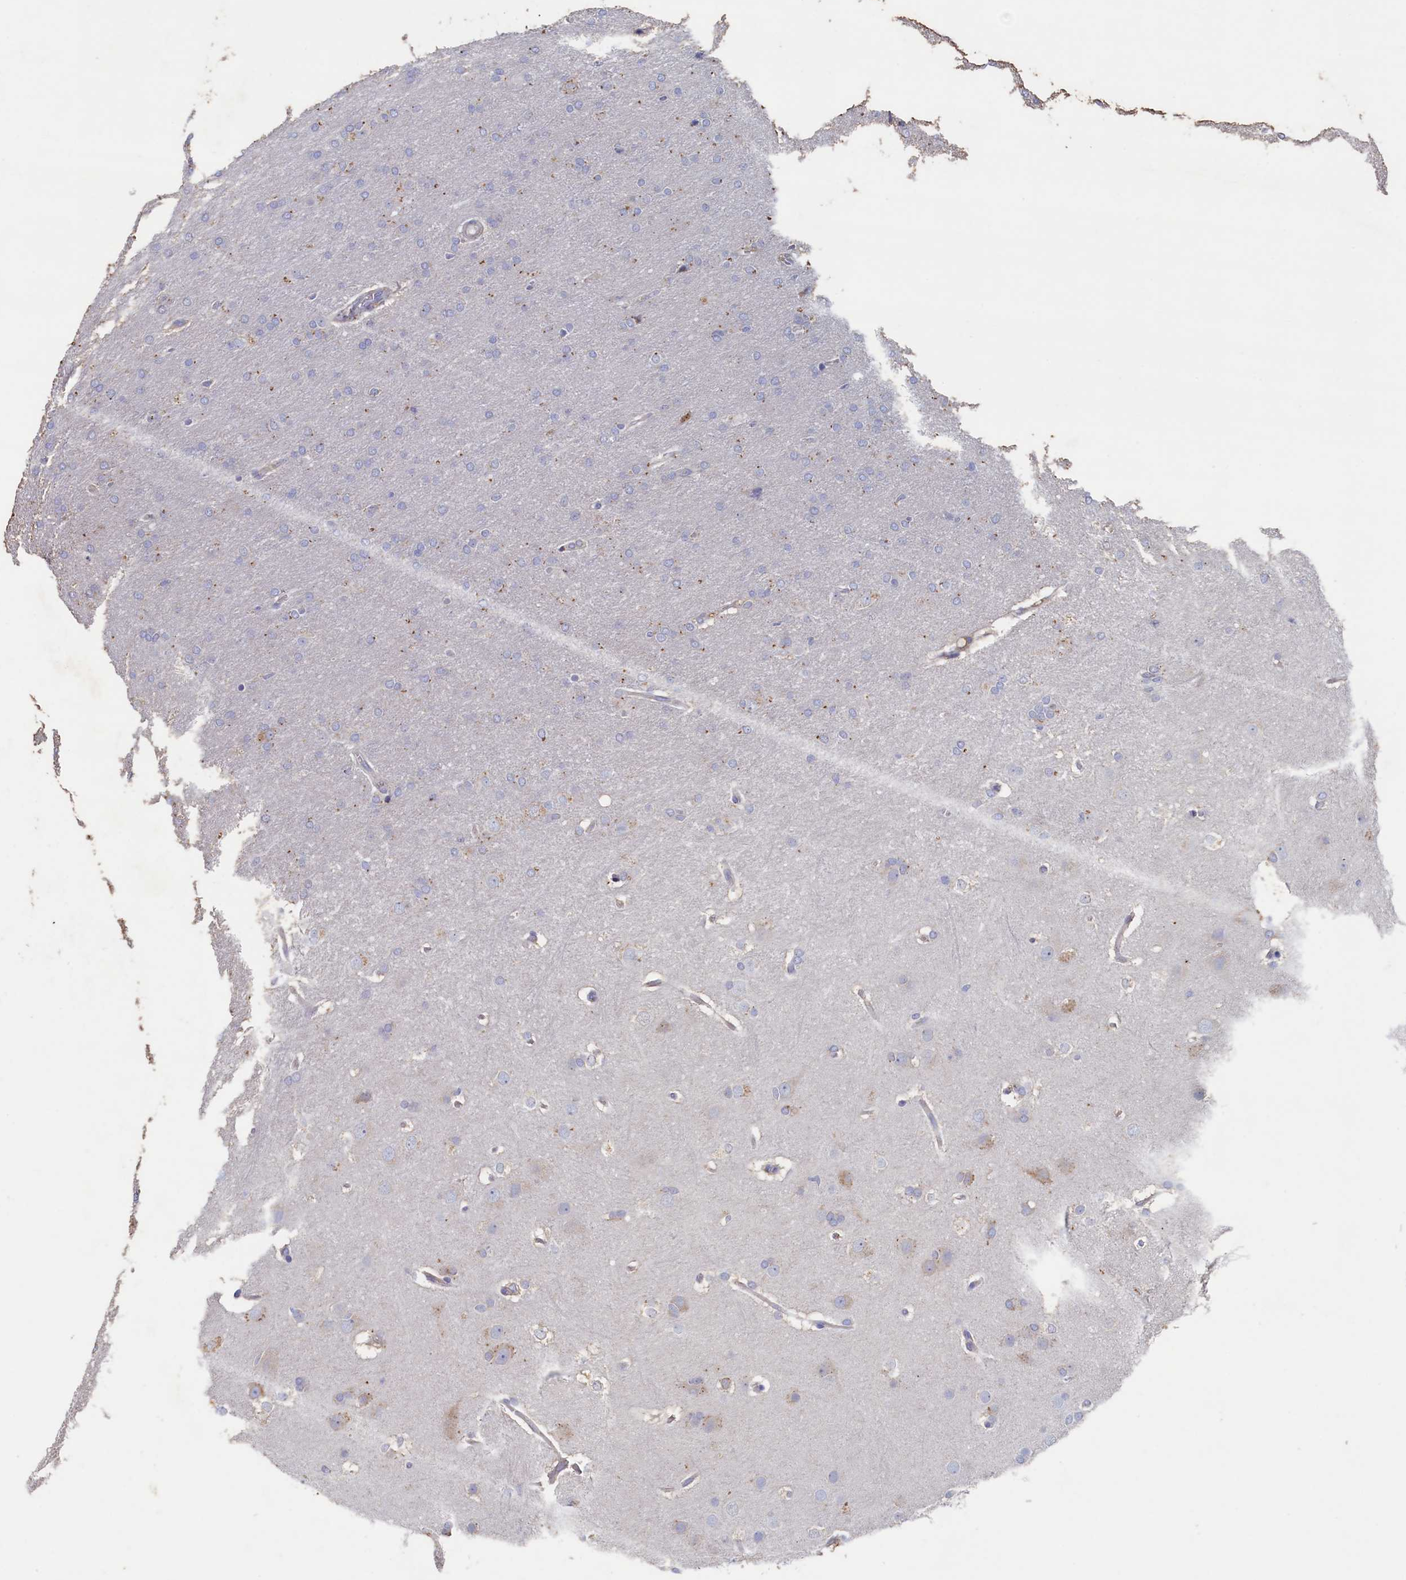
{"staining": {"intensity": "negative", "quantity": "none", "location": "none"}, "tissue": "glioma", "cell_type": "Tumor cells", "image_type": "cancer", "snomed": [{"axis": "morphology", "description": "Glioma, malignant, Low grade"}, {"axis": "topography", "description": "Brain"}], "caption": "DAB immunohistochemical staining of glioma demonstrates no significant positivity in tumor cells. (DAB (3,3'-diaminobenzidine) IHC, high magnification).", "gene": "CBLIF", "patient": {"sex": "female", "age": 32}}